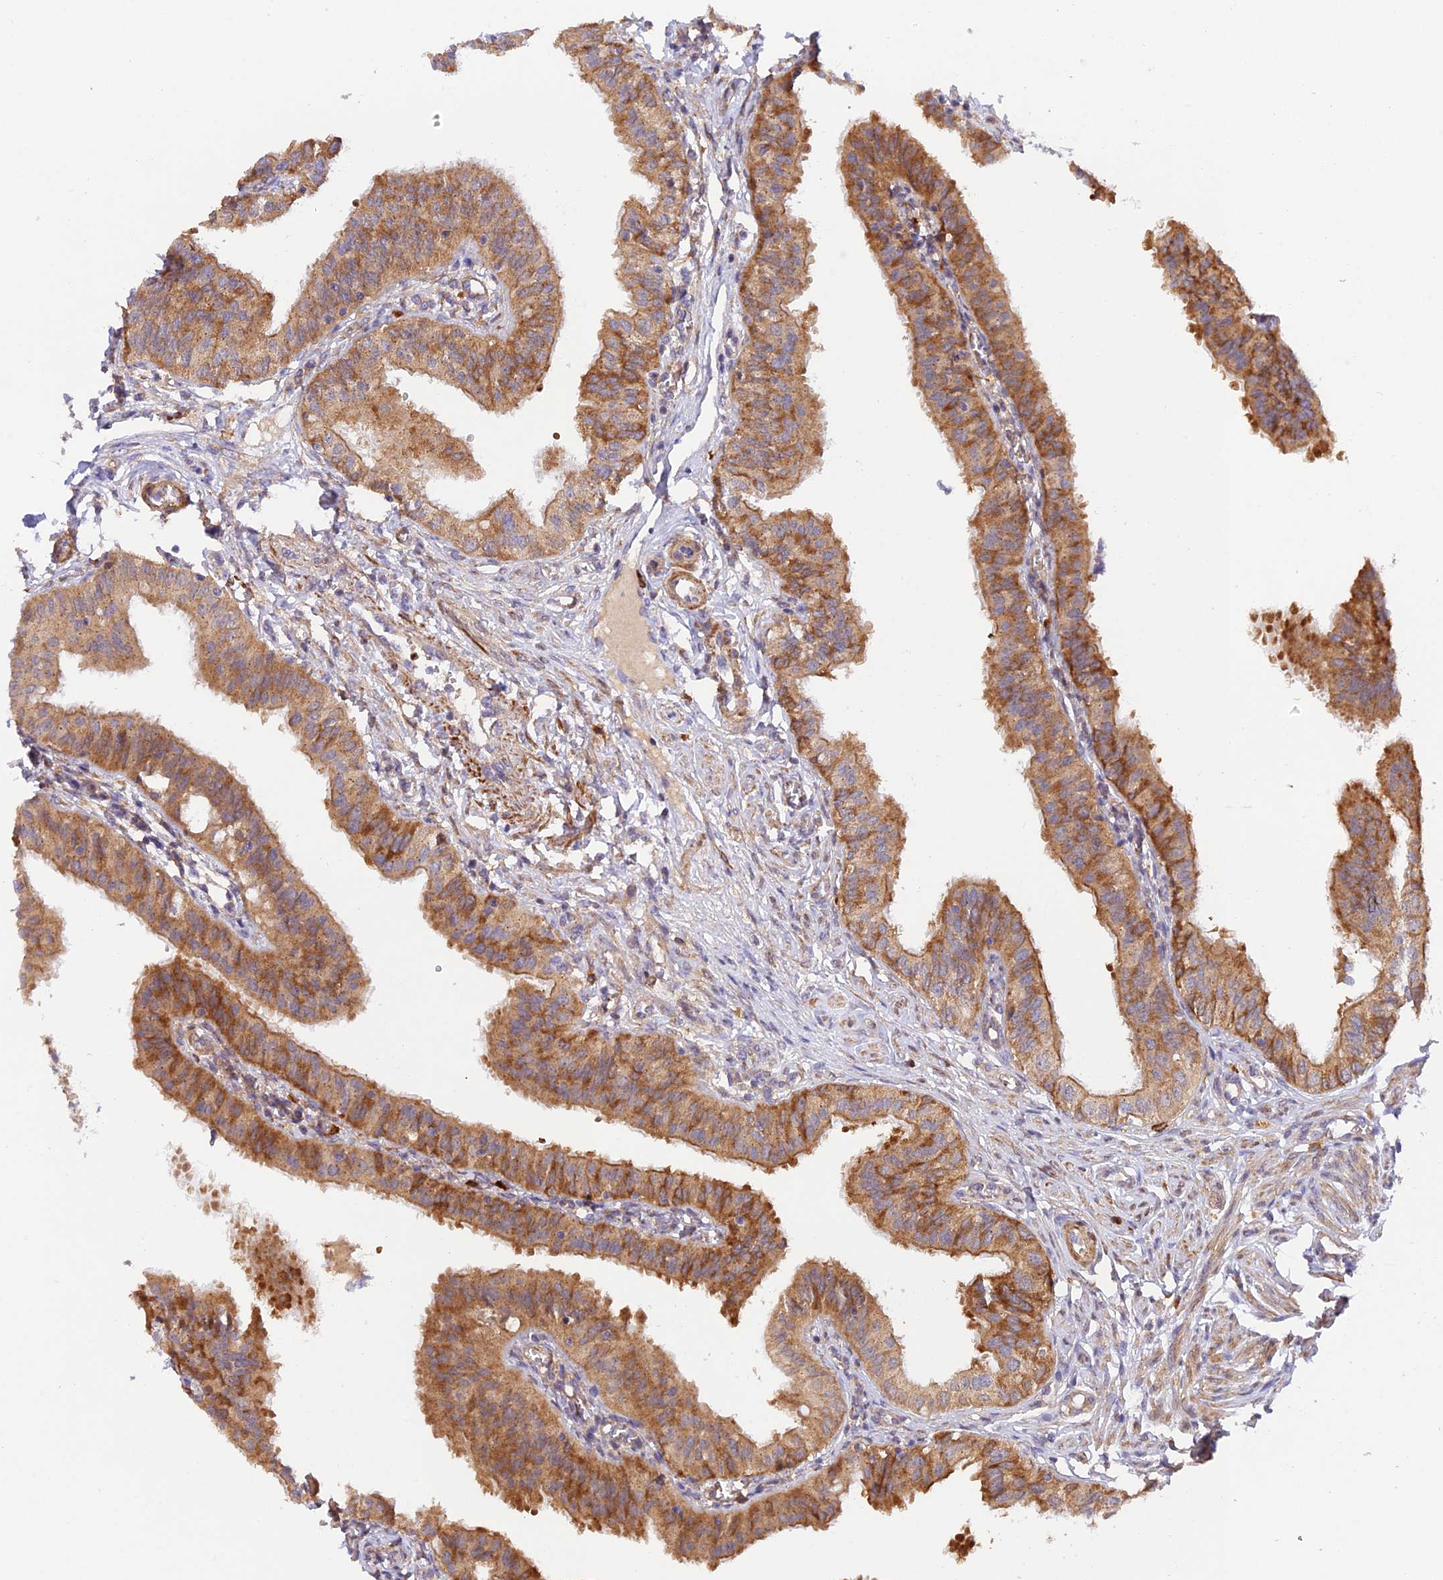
{"staining": {"intensity": "moderate", "quantity": "25%-75%", "location": "cytoplasmic/membranous"}, "tissue": "fallopian tube", "cell_type": "Glandular cells", "image_type": "normal", "snomed": [{"axis": "morphology", "description": "Normal tissue, NOS"}, {"axis": "topography", "description": "Fallopian tube"}, {"axis": "topography", "description": "Ovary"}], "caption": "This histopathology image shows immunohistochemistry staining of benign fallopian tube, with medium moderate cytoplasmic/membranous expression in about 25%-75% of glandular cells.", "gene": "WDFY4", "patient": {"sex": "female", "age": 42}}